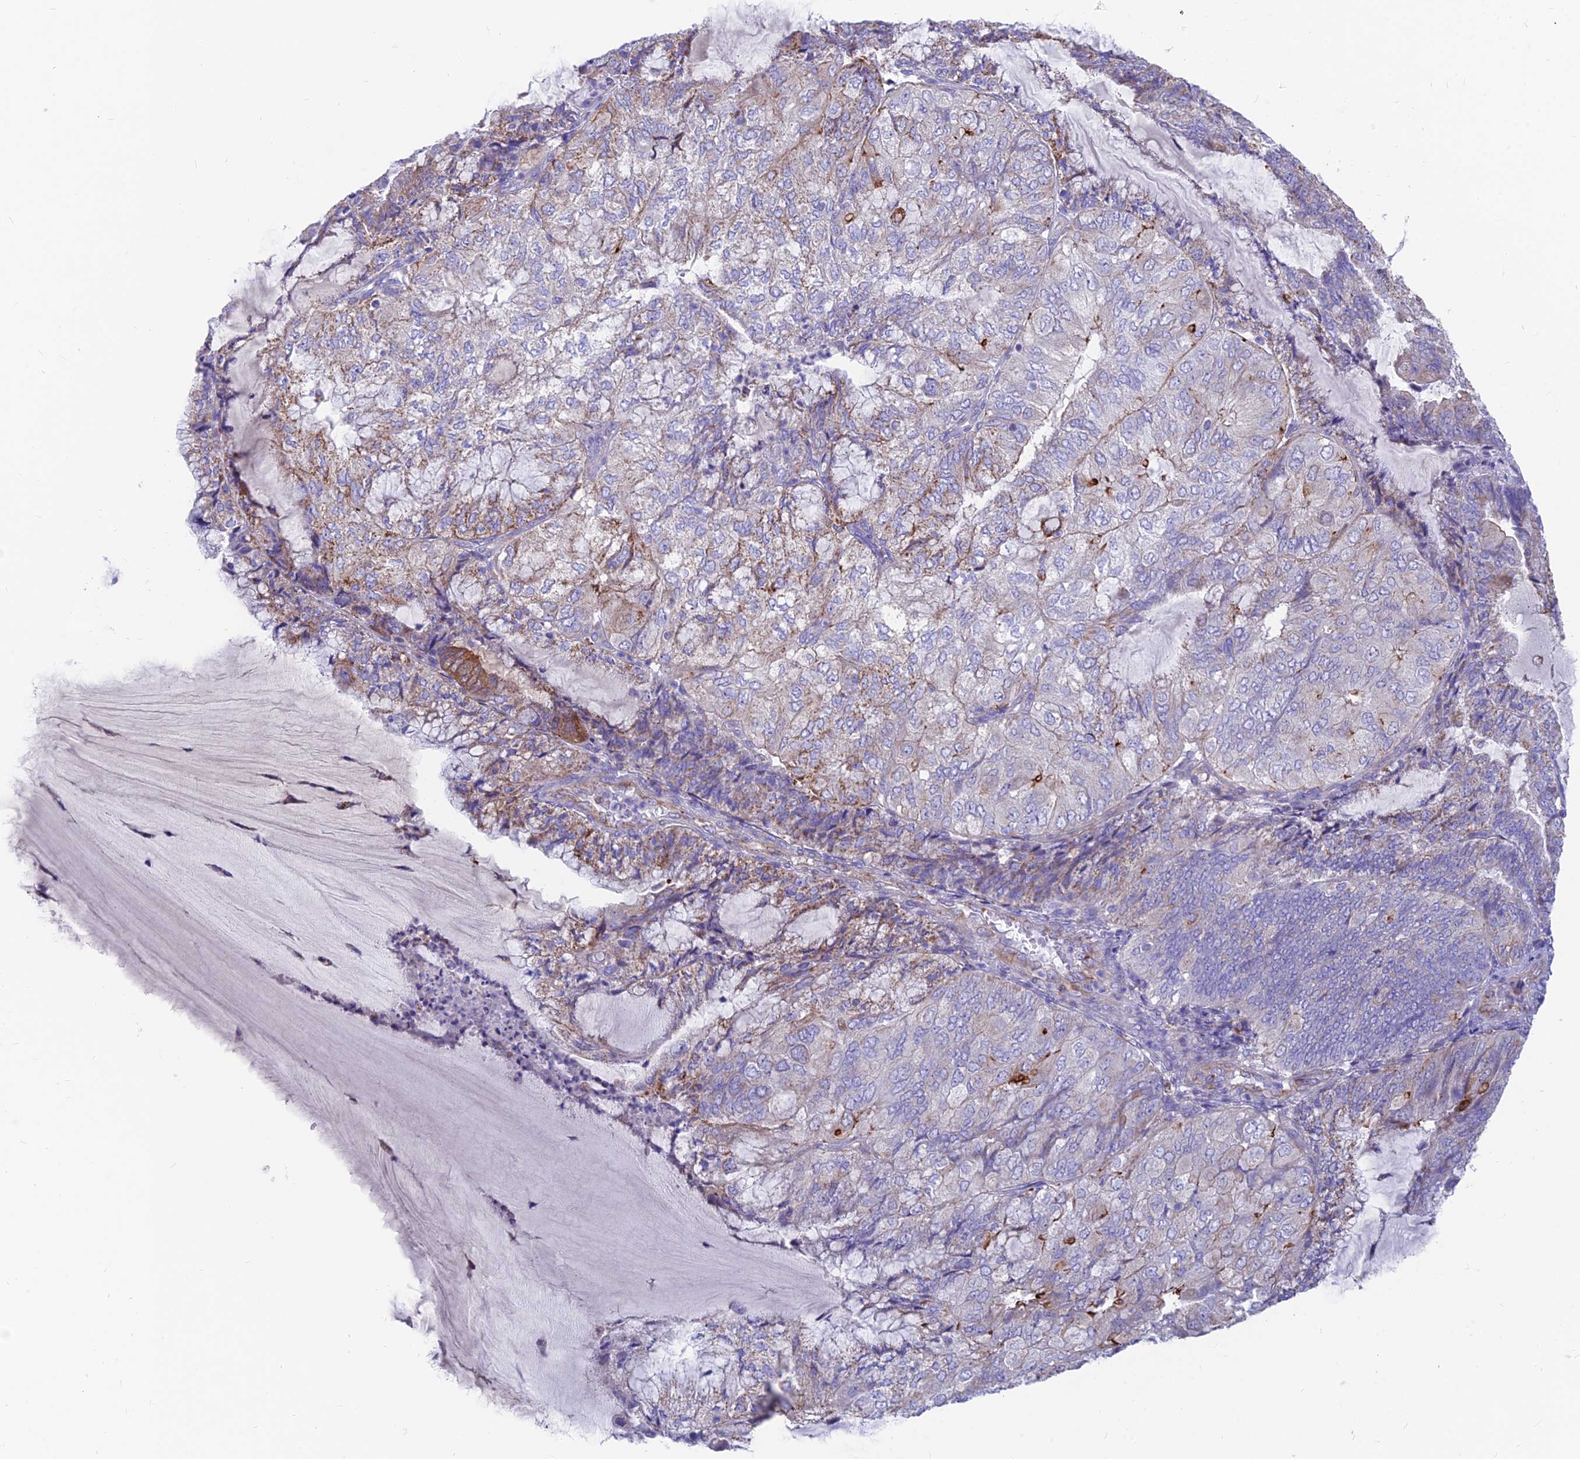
{"staining": {"intensity": "moderate", "quantity": "<25%", "location": "cytoplasmic/membranous"}, "tissue": "endometrial cancer", "cell_type": "Tumor cells", "image_type": "cancer", "snomed": [{"axis": "morphology", "description": "Adenocarcinoma, NOS"}, {"axis": "topography", "description": "Endometrium"}], "caption": "Immunohistochemistry (IHC) histopathology image of endometrial adenocarcinoma stained for a protein (brown), which demonstrates low levels of moderate cytoplasmic/membranous staining in approximately <25% of tumor cells.", "gene": "TIGD6", "patient": {"sex": "female", "age": 81}}